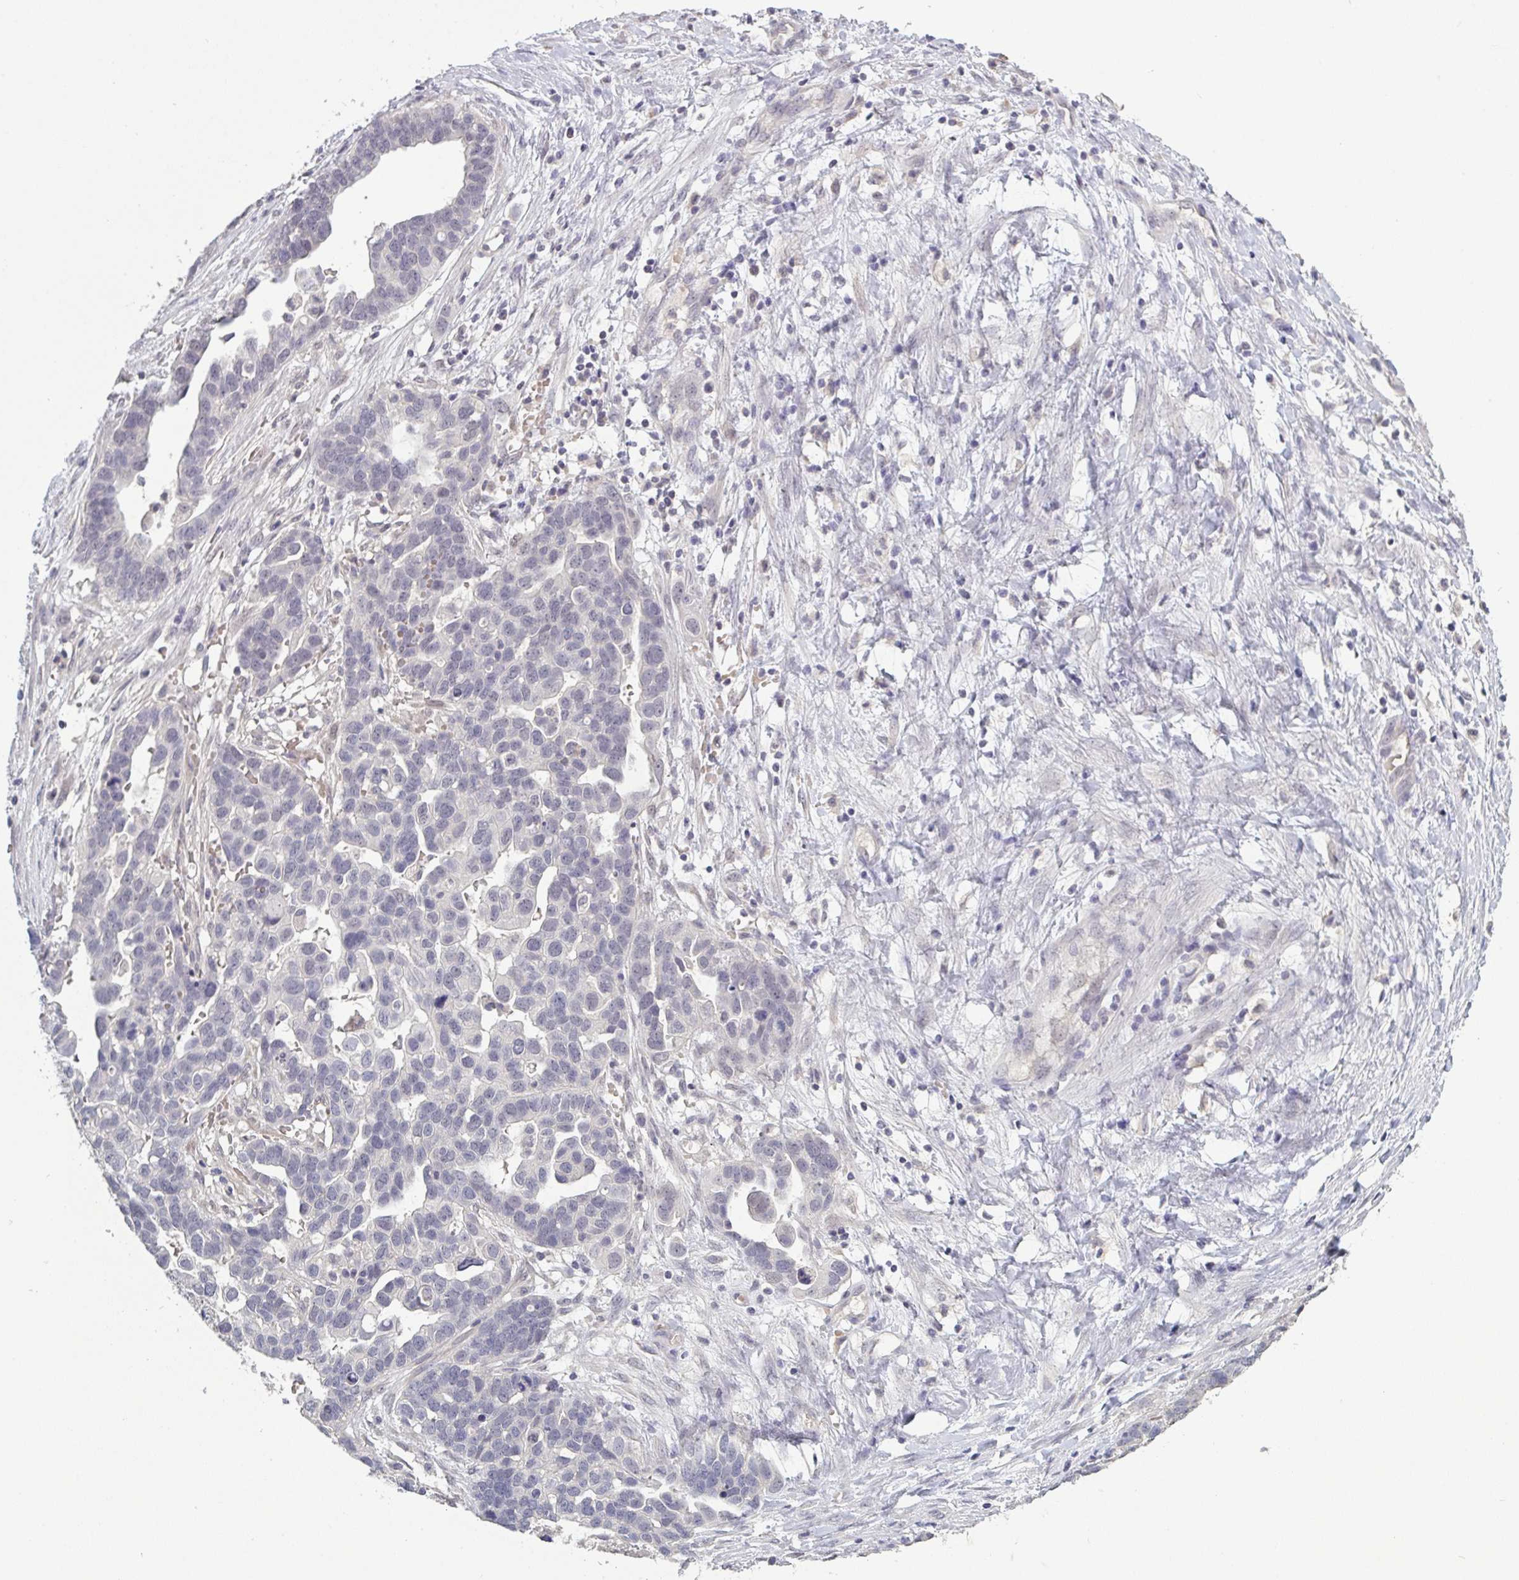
{"staining": {"intensity": "negative", "quantity": "none", "location": "none"}, "tissue": "ovarian cancer", "cell_type": "Tumor cells", "image_type": "cancer", "snomed": [{"axis": "morphology", "description": "Cystadenocarcinoma, serous, NOS"}, {"axis": "topography", "description": "Ovary"}], "caption": "The histopathology image demonstrates no staining of tumor cells in ovarian cancer.", "gene": "ZNF784", "patient": {"sex": "female", "age": 54}}